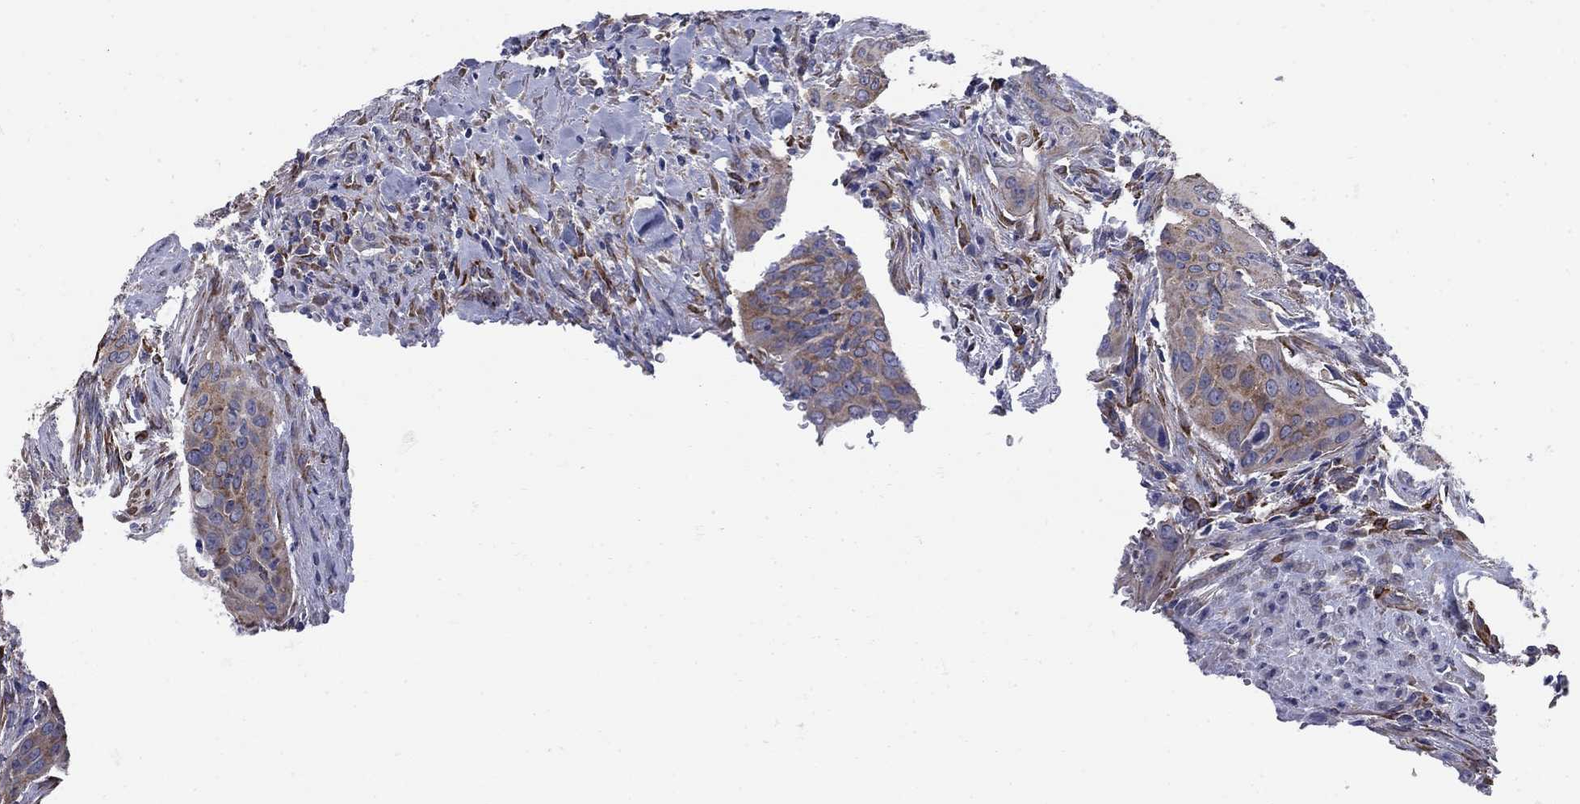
{"staining": {"intensity": "weak", "quantity": "25%-75%", "location": "cytoplasmic/membranous"}, "tissue": "urothelial cancer", "cell_type": "Tumor cells", "image_type": "cancer", "snomed": [{"axis": "morphology", "description": "Urothelial carcinoma, High grade"}, {"axis": "topography", "description": "Urinary bladder"}], "caption": "Brown immunohistochemical staining in urothelial carcinoma (high-grade) displays weak cytoplasmic/membranous expression in approximately 25%-75% of tumor cells.", "gene": "SEPTIN8", "patient": {"sex": "male", "age": 82}}